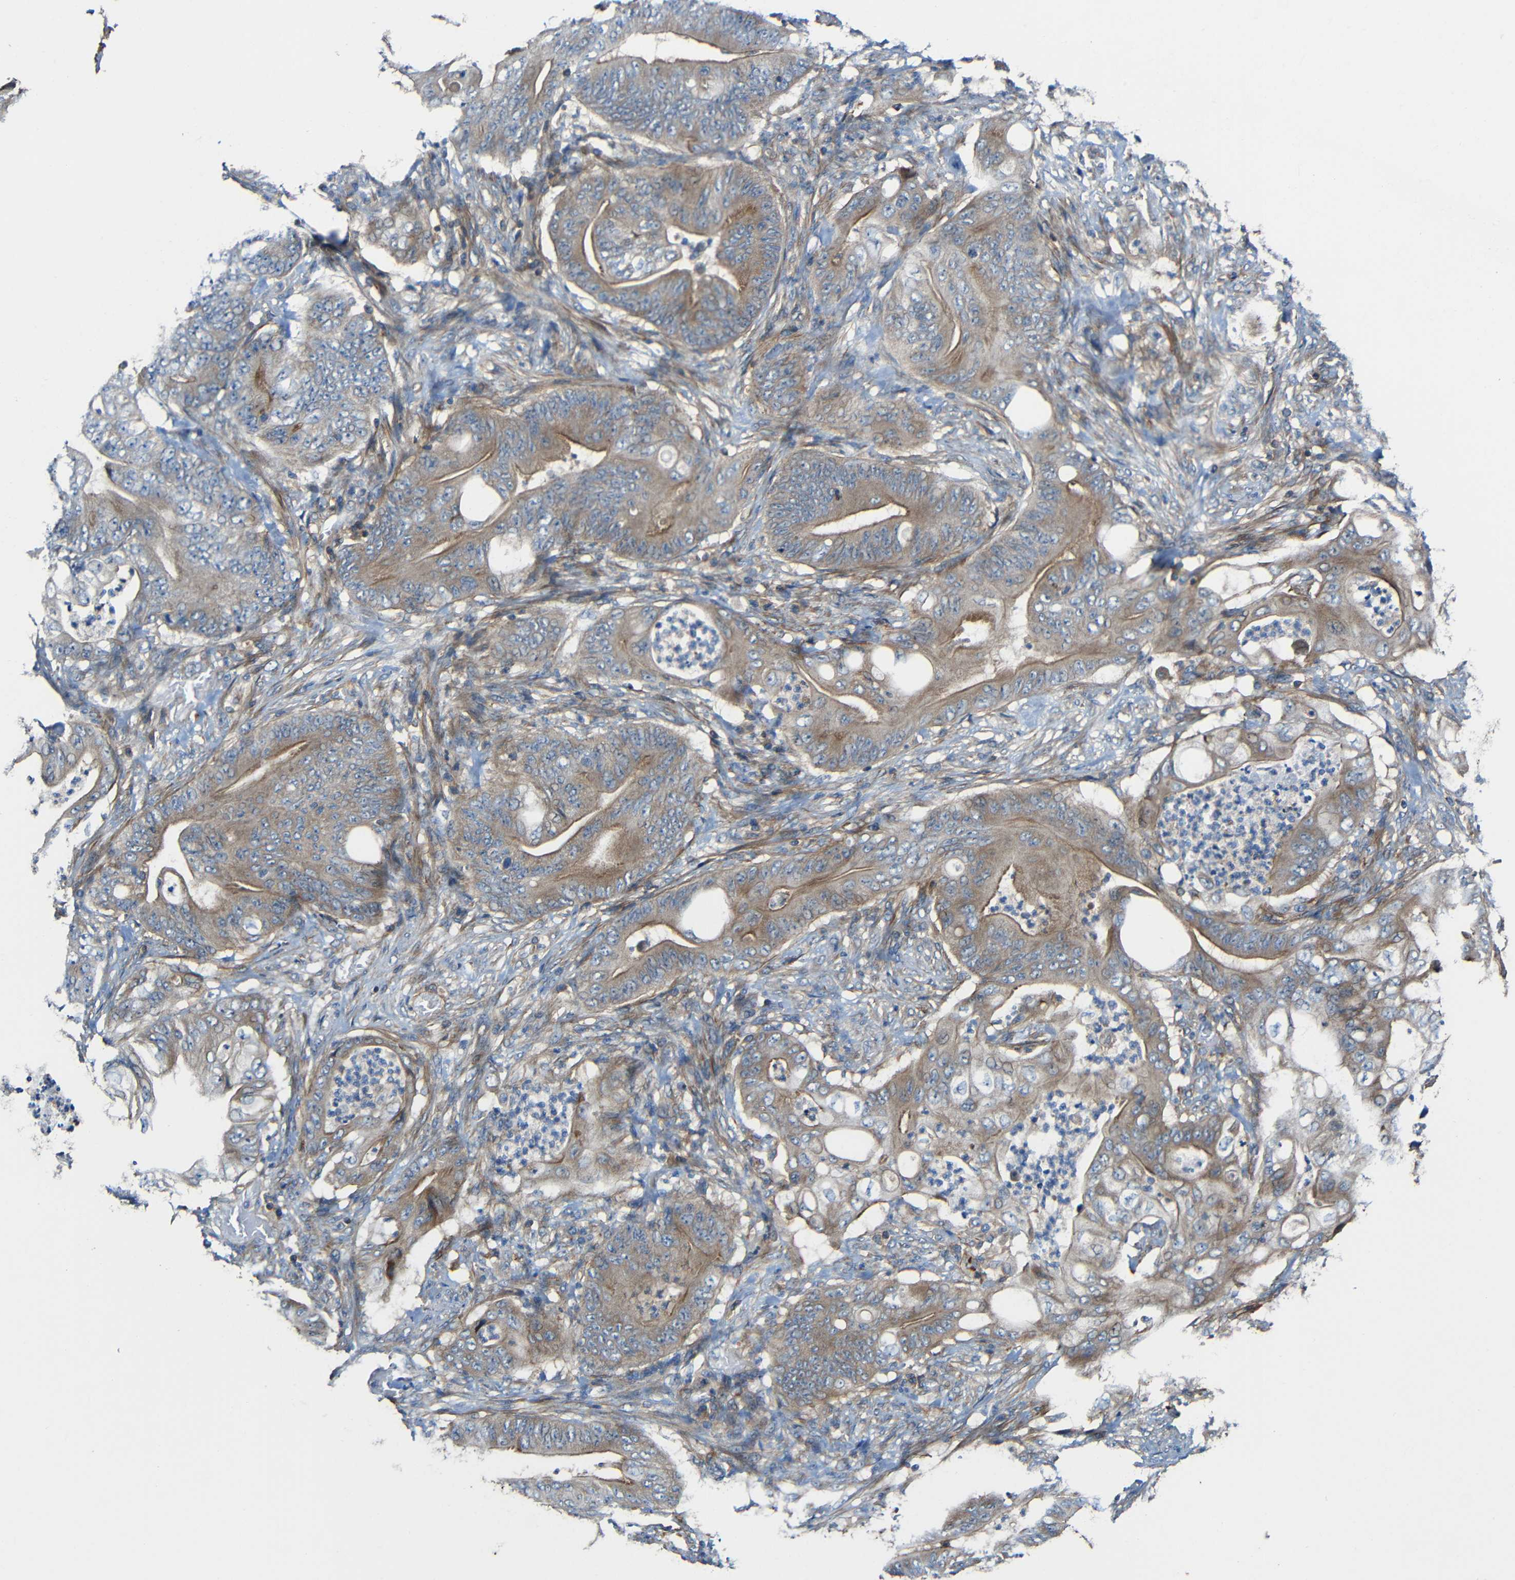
{"staining": {"intensity": "moderate", "quantity": "25%-75%", "location": "cytoplasmic/membranous"}, "tissue": "stomach cancer", "cell_type": "Tumor cells", "image_type": "cancer", "snomed": [{"axis": "morphology", "description": "Adenocarcinoma, NOS"}, {"axis": "topography", "description": "Stomach"}], "caption": "Tumor cells display medium levels of moderate cytoplasmic/membranous positivity in approximately 25%-75% of cells in human stomach adenocarcinoma.", "gene": "RHOT2", "patient": {"sex": "female", "age": 73}}